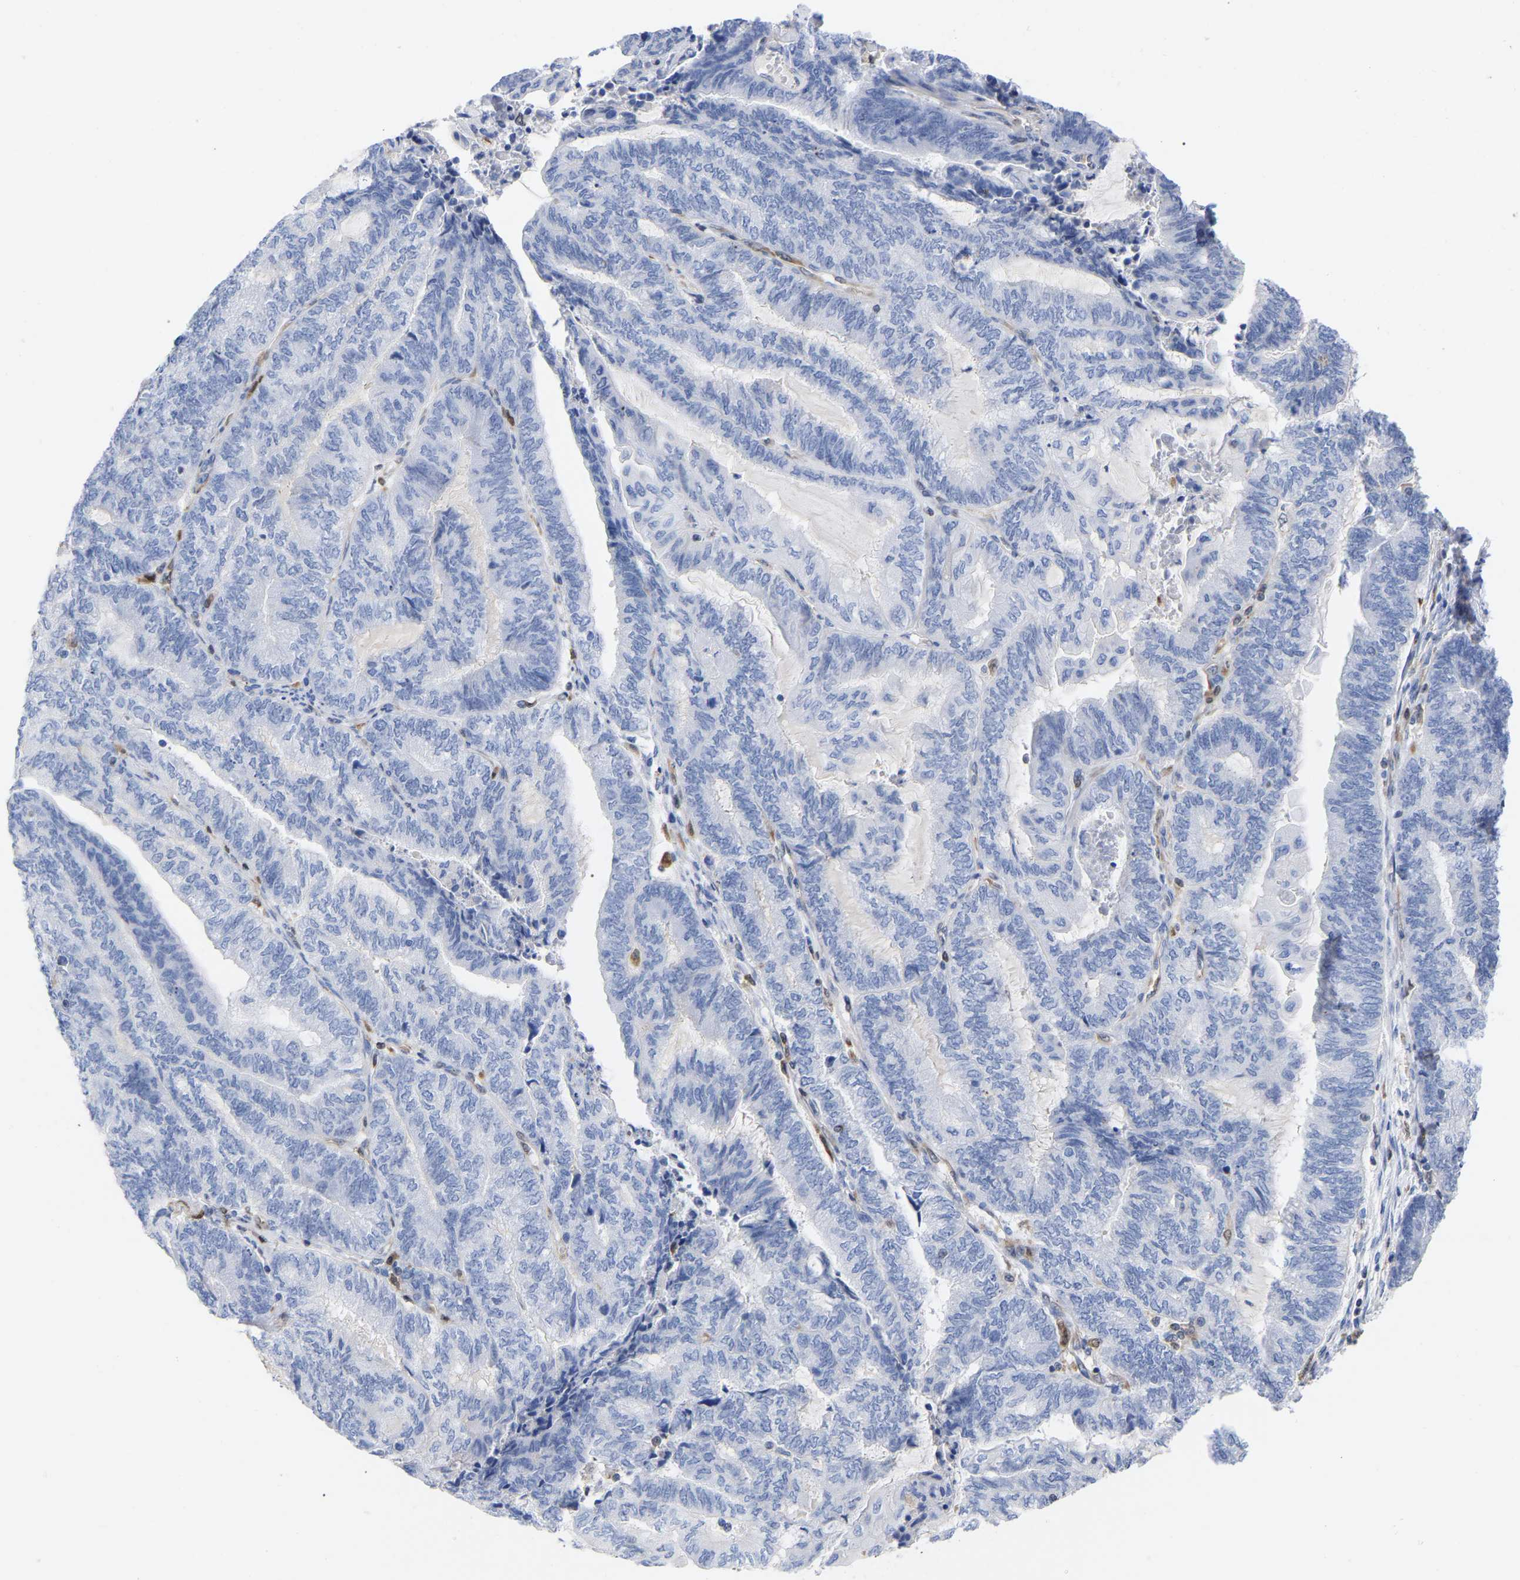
{"staining": {"intensity": "negative", "quantity": "none", "location": "none"}, "tissue": "endometrial cancer", "cell_type": "Tumor cells", "image_type": "cancer", "snomed": [{"axis": "morphology", "description": "Adenocarcinoma, NOS"}, {"axis": "topography", "description": "Uterus"}, {"axis": "topography", "description": "Endometrium"}], "caption": "An immunohistochemistry (IHC) image of endometrial adenocarcinoma is shown. There is no staining in tumor cells of endometrial adenocarcinoma. The staining is performed using DAB brown chromogen with nuclei counter-stained in using hematoxylin.", "gene": "GIMAP4", "patient": {"sex": "female", "age": 70}}